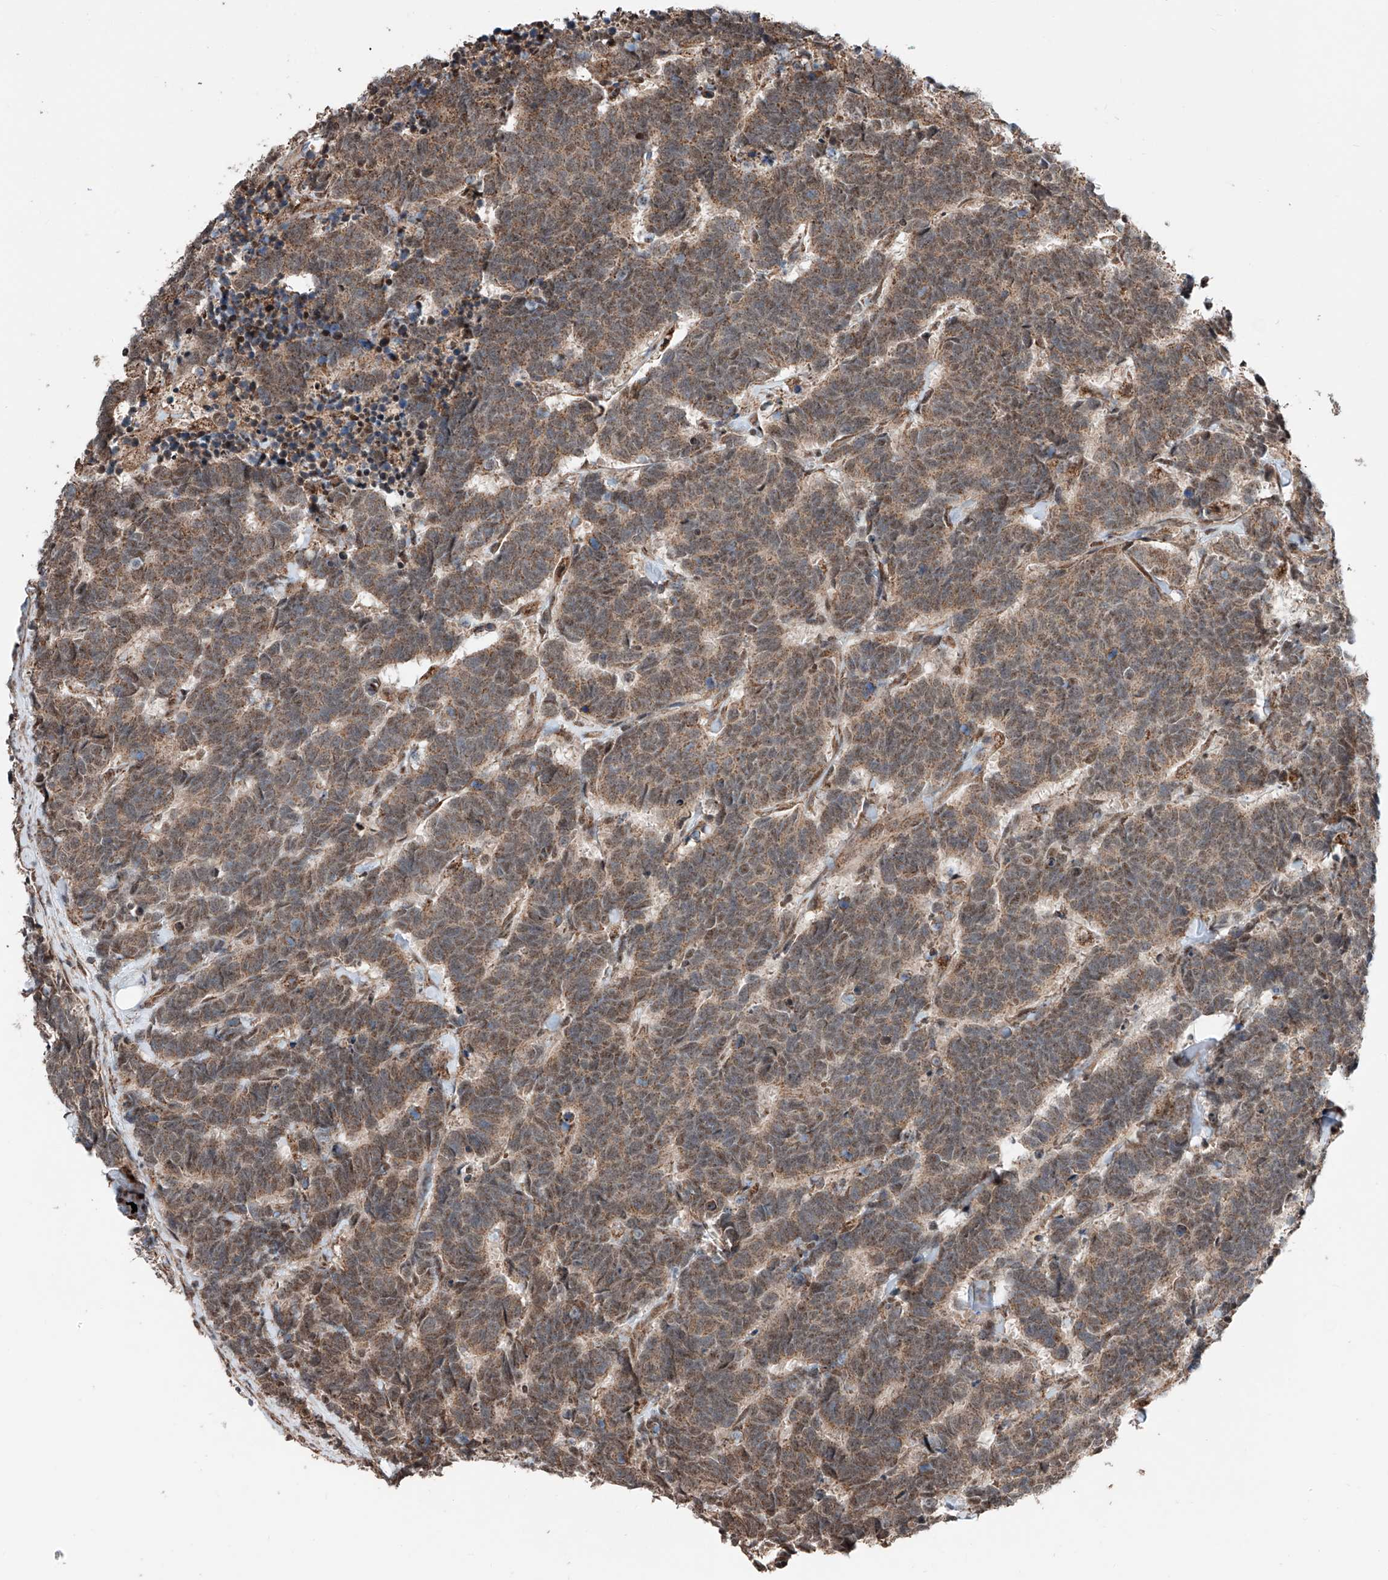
{"staining": {"intensity": "moderate", "quantity": ">75%", "location": "cytoplasmic/membranous"}, "tissue": "carcinoid", "cell_type": "Tumor cells", "image_type": "cancer", "snomed": [{"axis": "morphology", "description": "Carcinoma, NOS"}, {"axis": "morphology", "description": "Carcinoid, malignant, NOS"}, {"axis": "topography", "description": "Urinary bladder"}], "caption": "Protein analysis of carcinoid tissue exhibits moderate cytoplasmic/membranous staining in approximately >75% of tumor cells.", "gene": "ZNF445", "patient": {"sex": "male", "age": 57}}